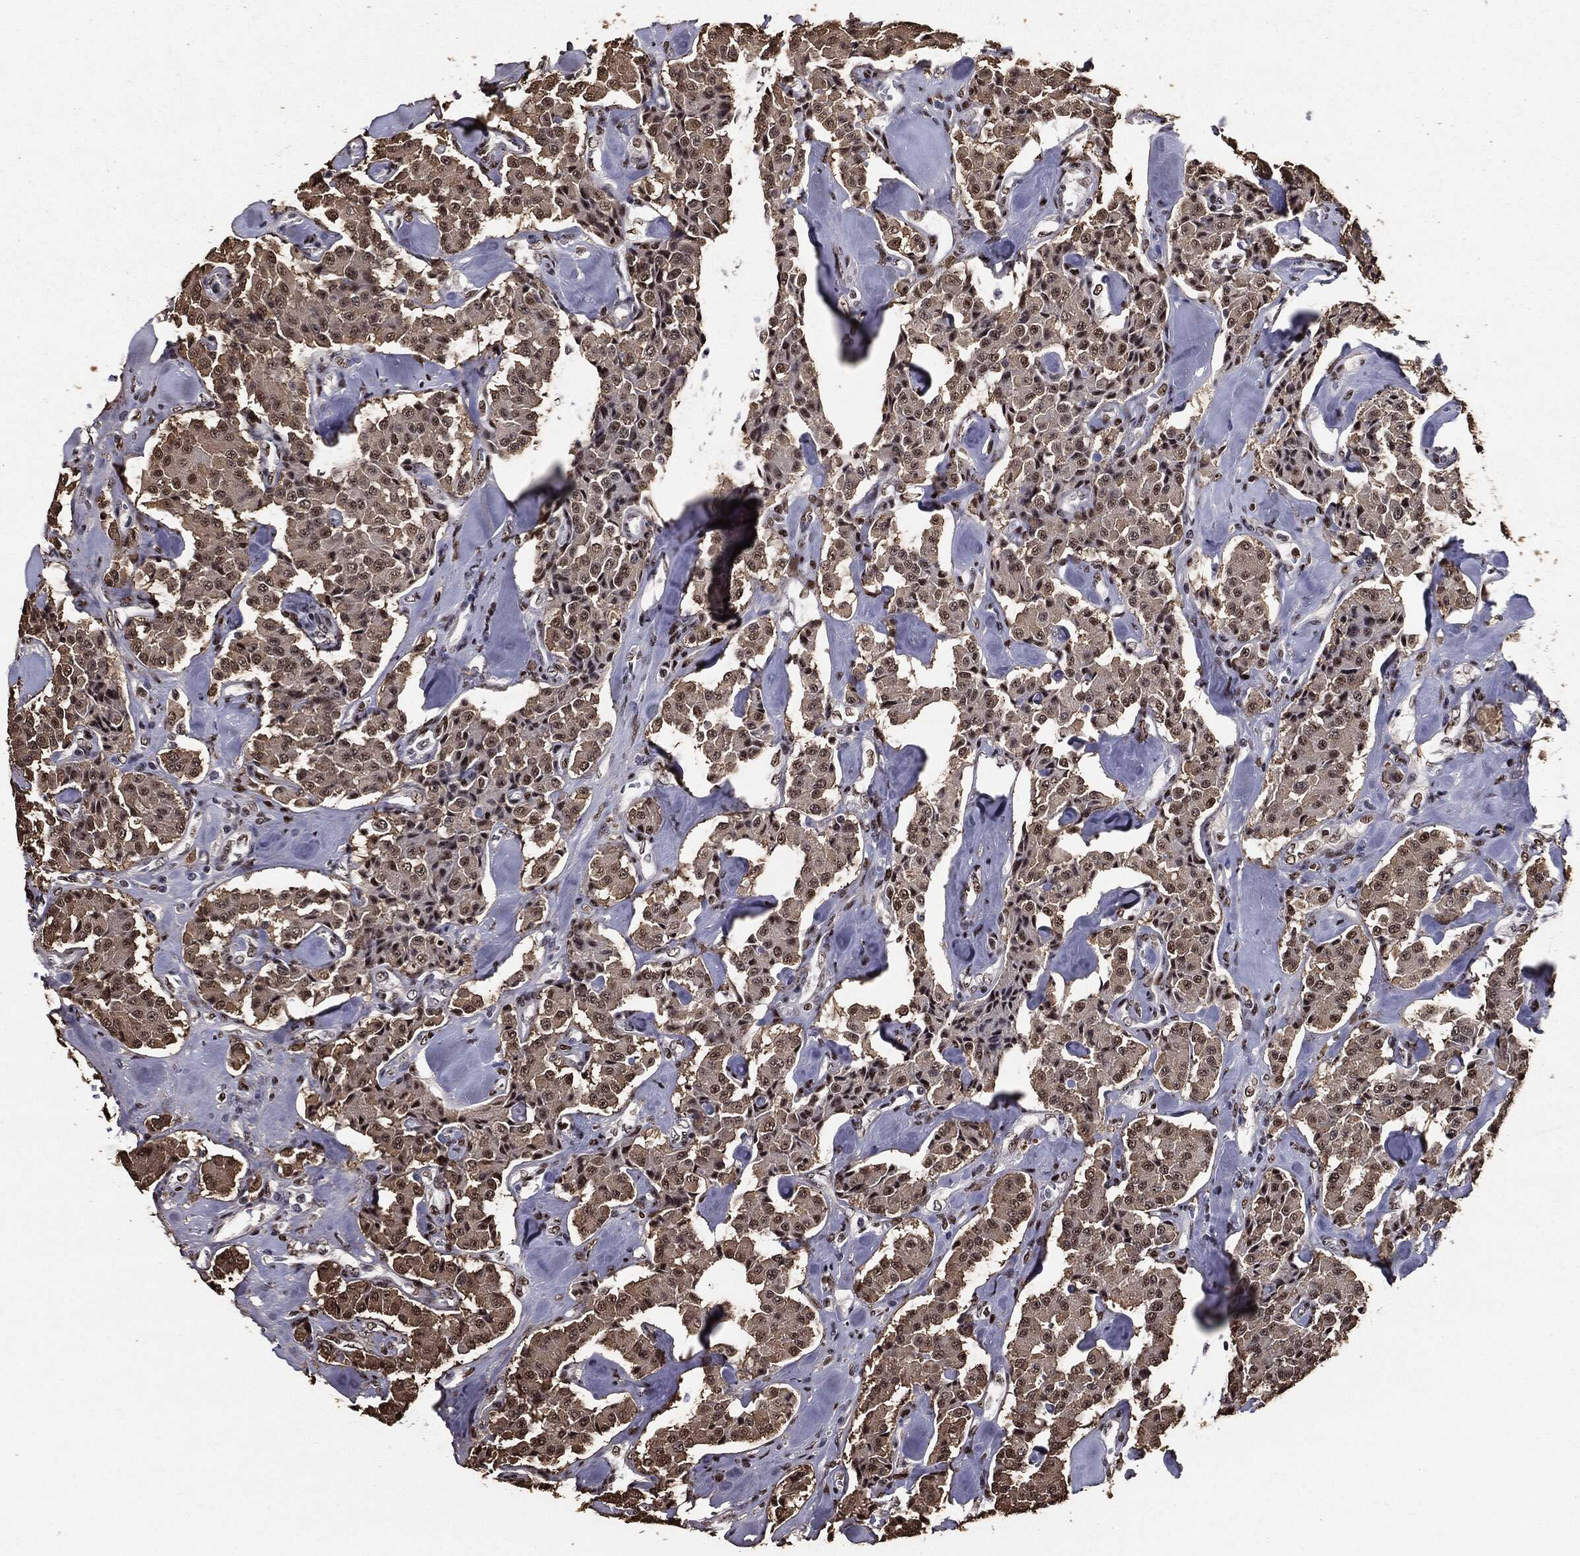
{"staining": {"intensity": "moderate", "quantity": ">75%", "location": "cytoplasmic/membranous,nuclear"}, "tissue": "carcinoid", "cell_type": "Tumor cells", "image_type": "cancer", "snomed": [{"axis": "morphology", "description": "Carcinoid, malignant, NOS"}, {"axis": "topography", "description": "Pancreas"}], "caption": "Carcinoid stained with DAB IHC shows medium levels of moderate cytoplasmic/membranous and nuclear expression in approximately >75% of tumor cells.", "gene": "JUN", "patient": {"sex": "male", "age": 41}}